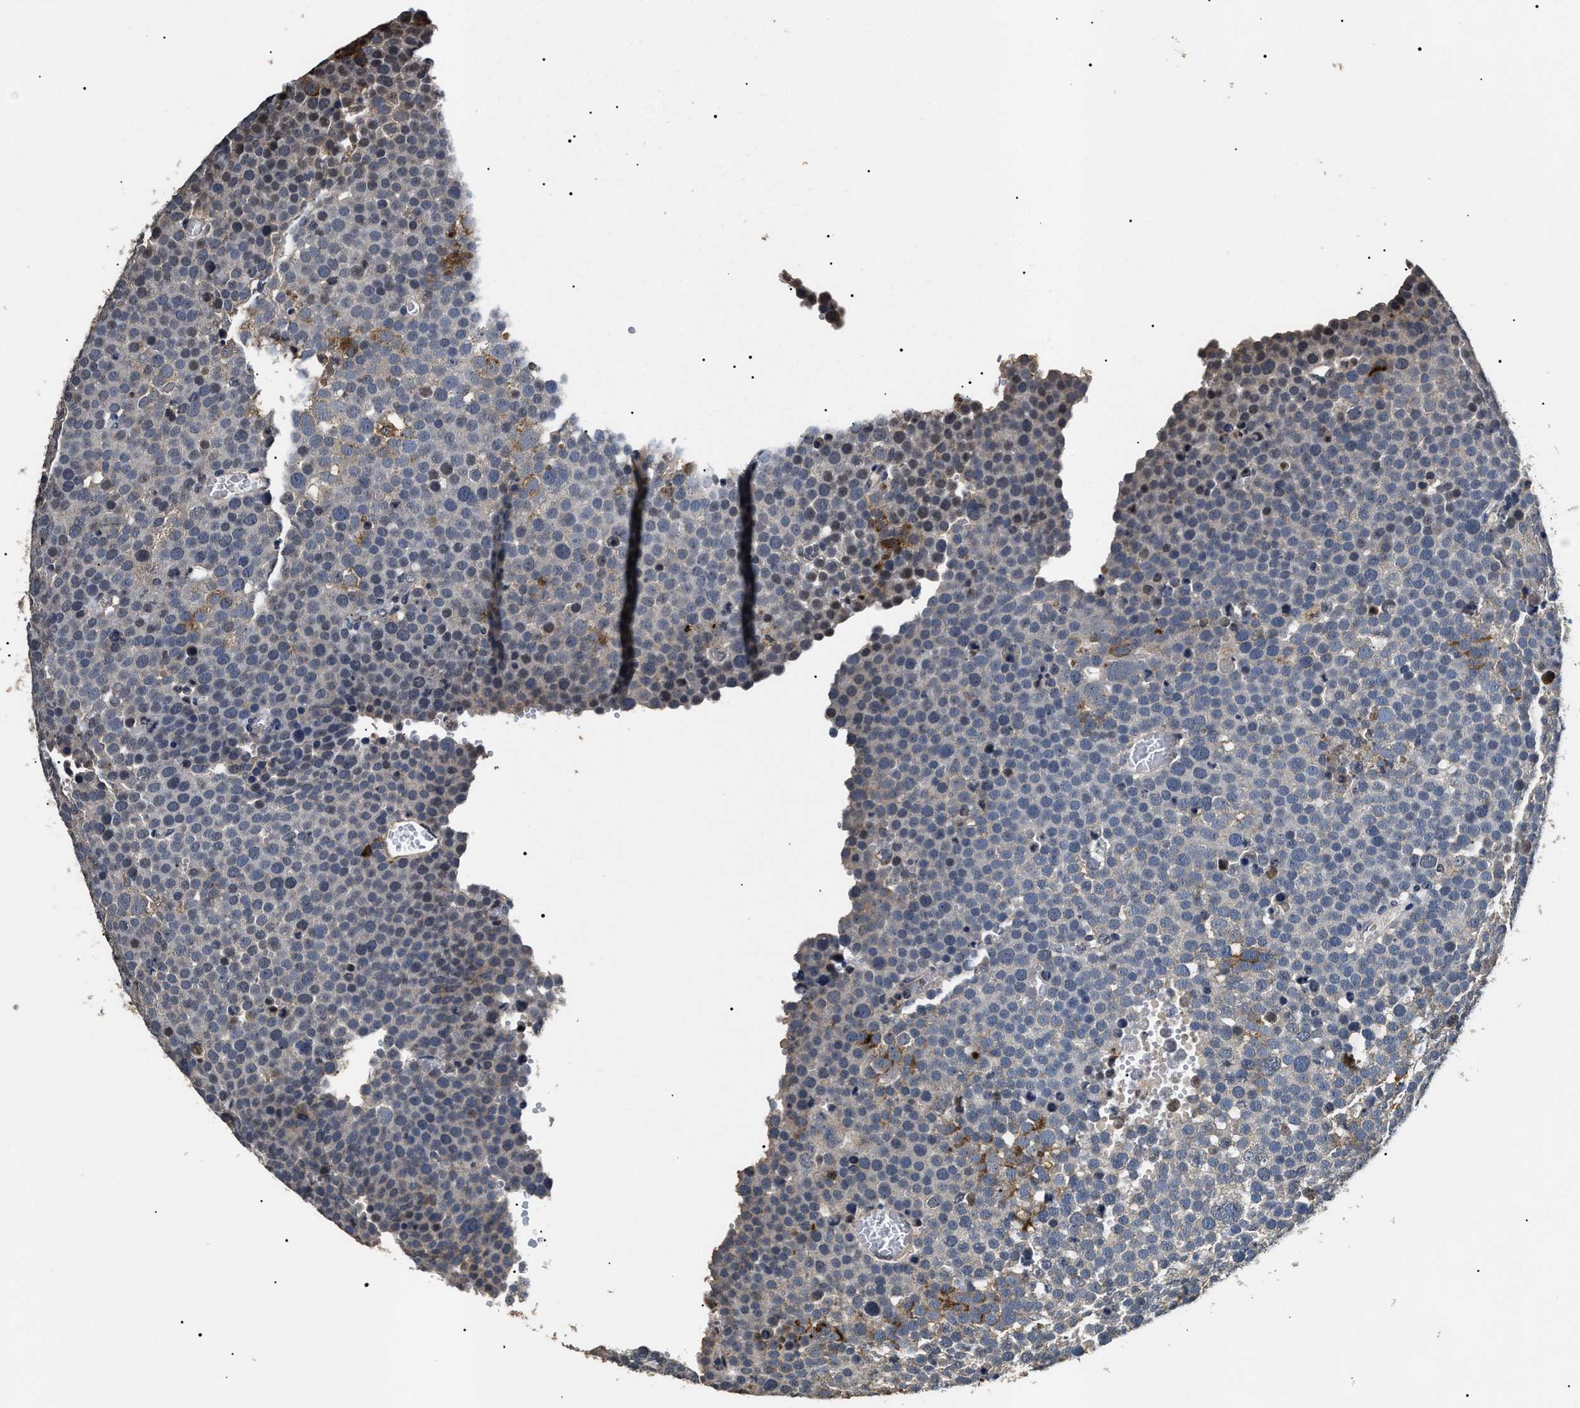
{"staining": {"intensity": "moderate", "quantity": "<25%", "location": "cytoplasmic/membranous"}, "tissue": "testis cancer", "cell_type": "Tumor cells", "image_type": "cancer", "snomed": [{"axis": "morphology", "description": "Seminoma, NOS"}, {"axis": "topography", "description": "Testis"}], "caption": "Immunohistochemical staining of human seminoma (testis) displays low levels of moderate cytoplasmic/membranous protein positivity in approximately <25% of tumor cells.", "gene": "ANP32E", "patient": {"sex": "male", "age": 71}}